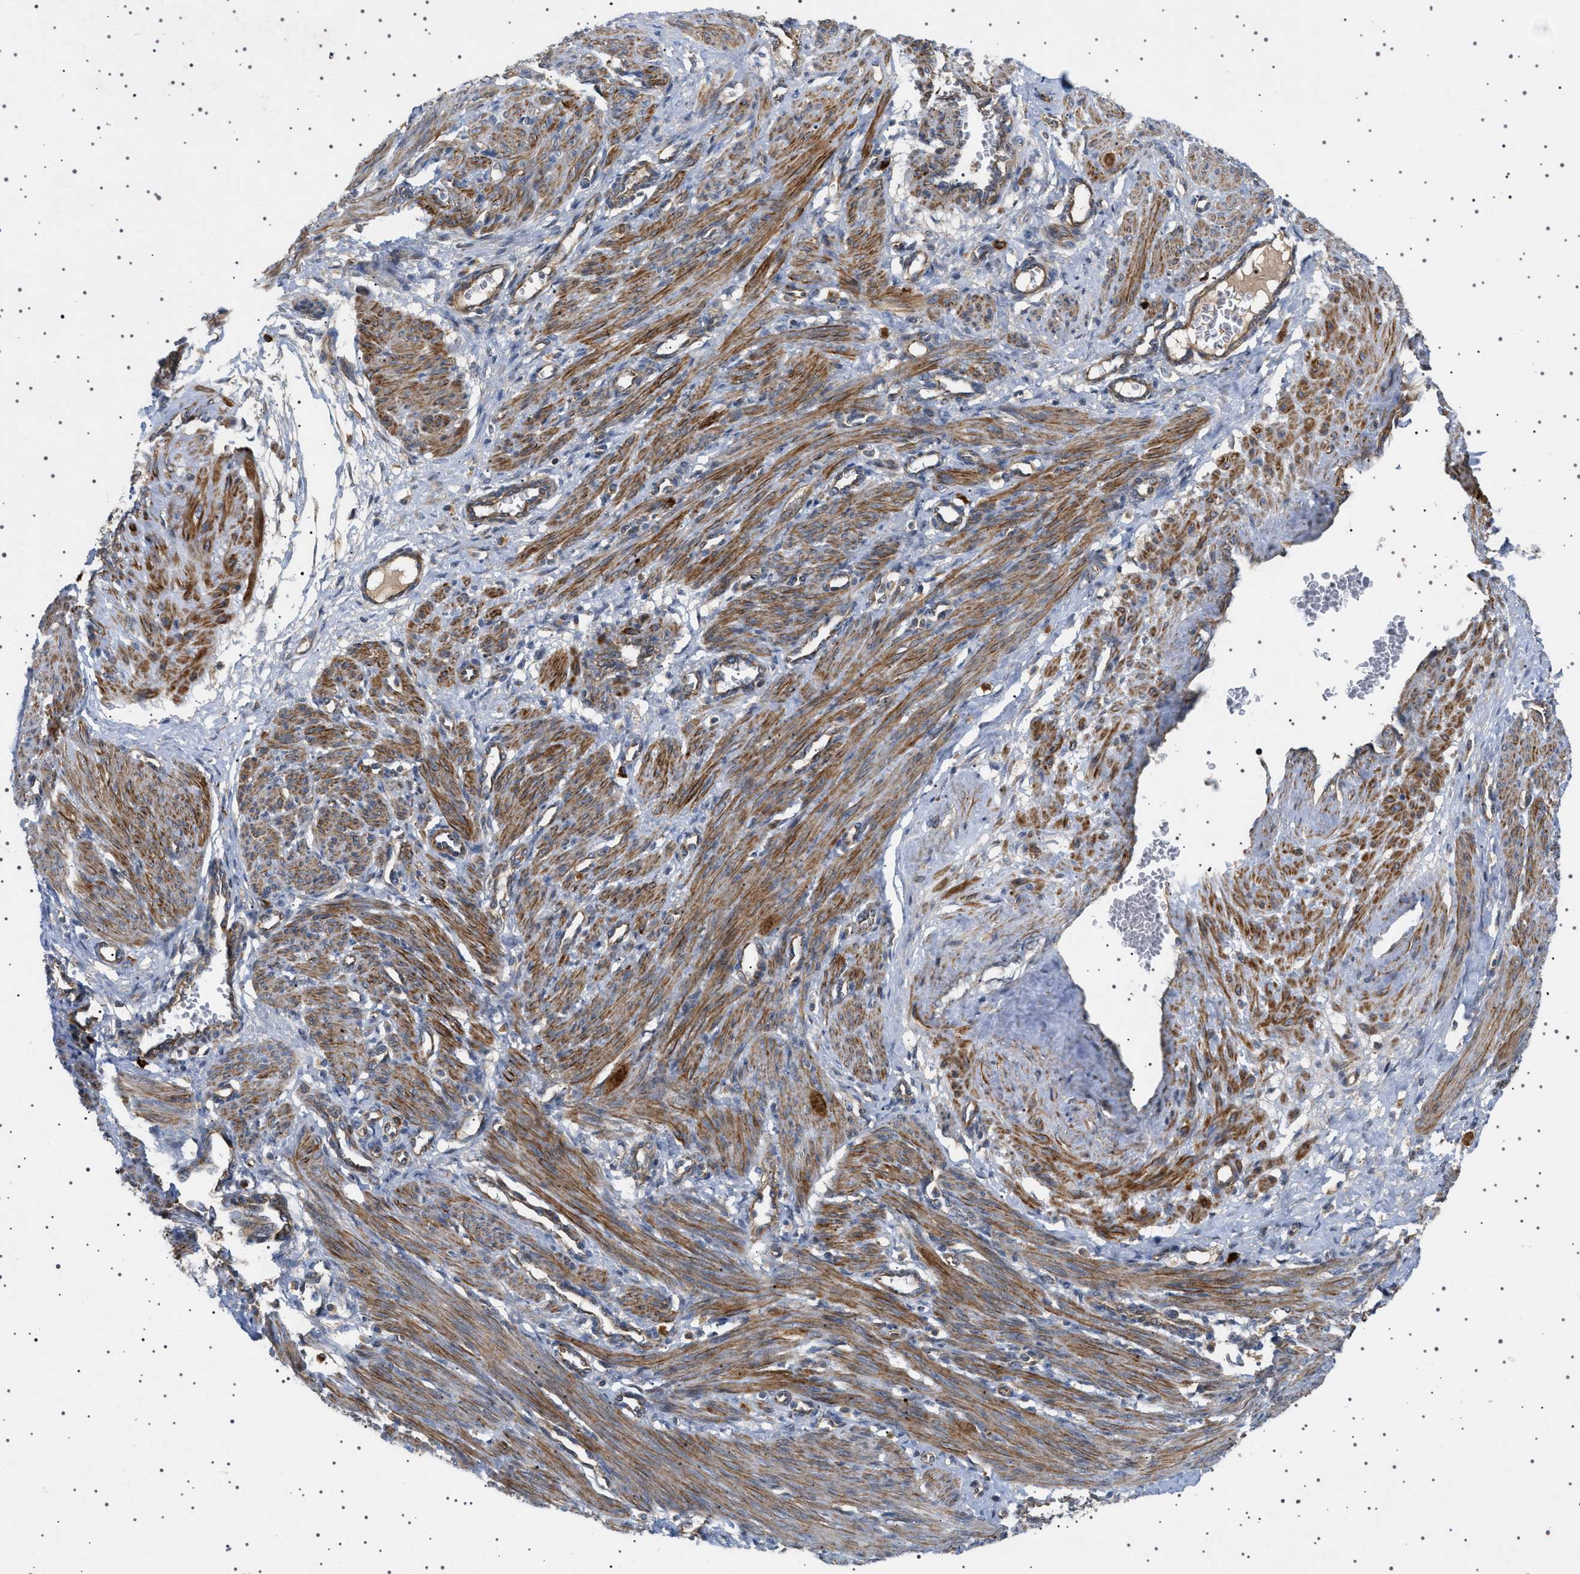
{"staining": {"intensity": "strong", "quantity": ">75%", "location": "cytoplasmic/membranous"}, "tissue": "smooth muscle", "cell_type": "Smooth muscle cells", "image_type": "normal", "snomed": [{"axis": "morphology", "description": "Normal tissue, NOS"}, {"axis": "topography", "description": "Endometrium"}], "caption": "Immunohistochemistry (DAB (3,3'-diaminobenzidine)) staining of unremarkable smooth muscle exhibits strong cytoplasmic/membranous protein staining in about >75% of smooth muscle cells.", "gene": "CCDC186", "patient": {"sex": "female", "age": 33}}